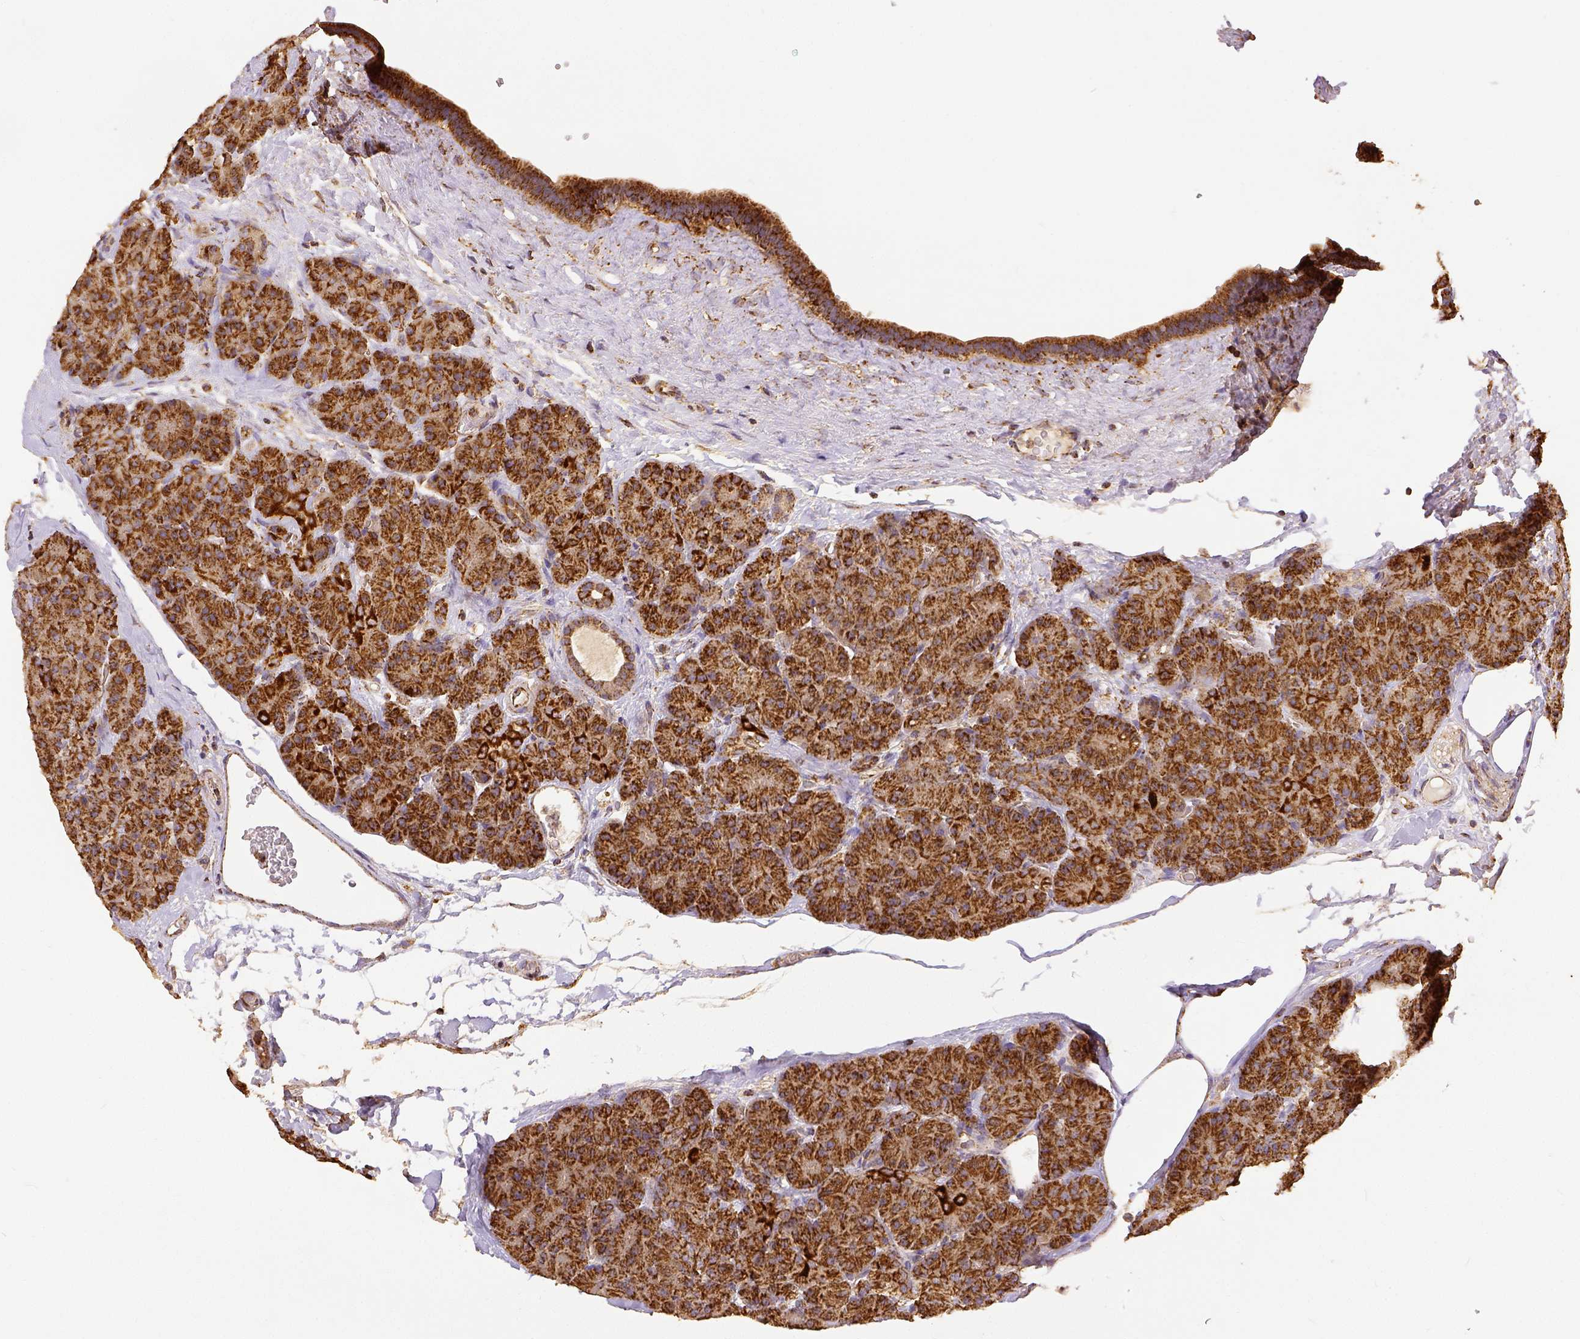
{"staining": {"intensity": "strong", "quantity": ">75%", "location": "cytoplasmic/membranous"}, "tissue": "pancreas", "cell_type": "Exocrine glandular cells", "image_type": "normal", "snomed": [{"axis": "morphology", "description": "Normal tissue, NOS"}, {"axis": "topography", "description": "Pancreas"}], "caption": "Immunohistochemical staining of normal pancreas displays high levels of strong cytoplasmic/membranous positivity in about >75% of exocrine glandular cells.", "gene": "SDHB", "patient": {"sex": "male", "age": 57}}